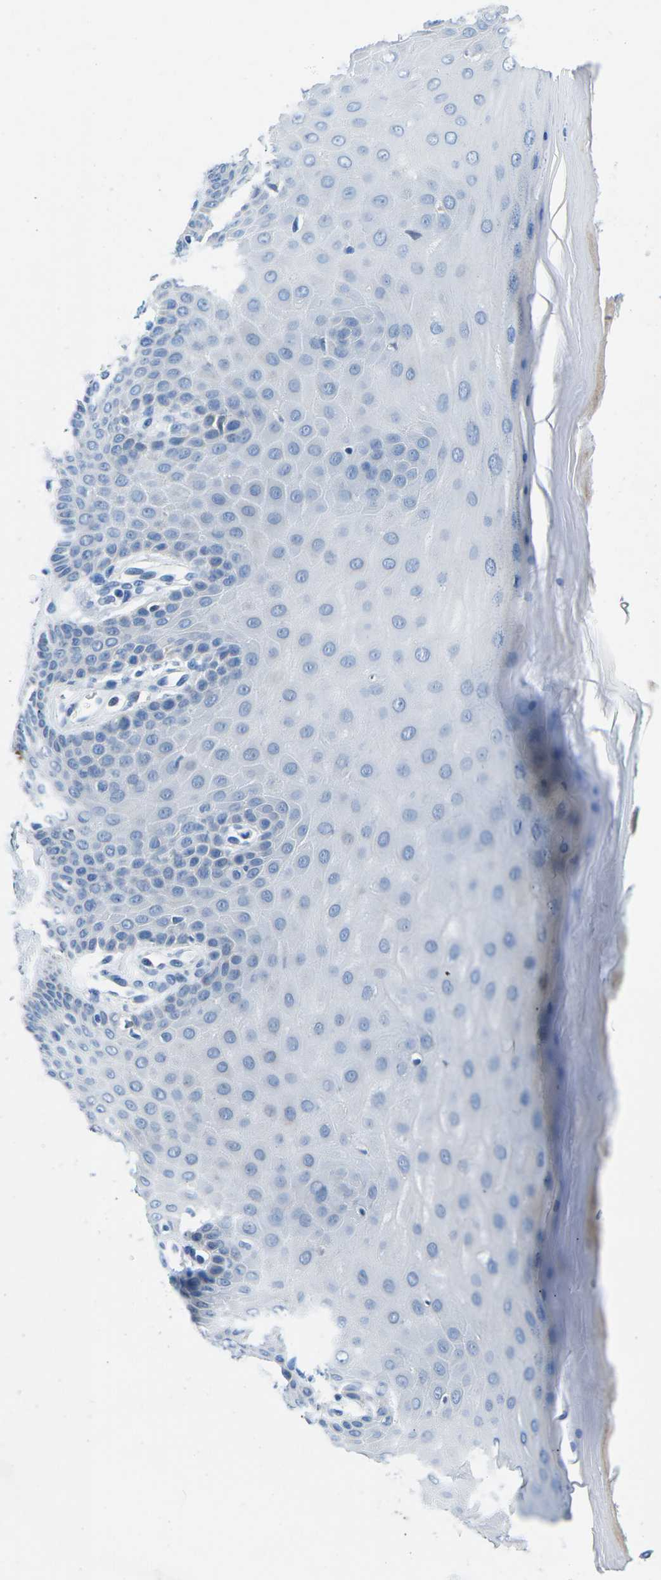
{"staining": {"intensity": "moderate", "quantity": ">75%", "location": "cytoplasmic/membranous"}, "tissue": "cervix", "cell_type": "Glandular cells", "image_type": "normal", "snomed": [{"axis": "morphology", "description": "Normal tissue, NOS"}, {"axis": "topography", "description": "Cervix"}], "caption": "IHC (DAB (3,3'-diaminobenzidine)) staining of benign human cervix displays moderate cytoplasmic/membranous protein expression in about >75% of glandular cells.", "gene": "TM6SF1", "patient": {"sex": "female", "age": 55}}